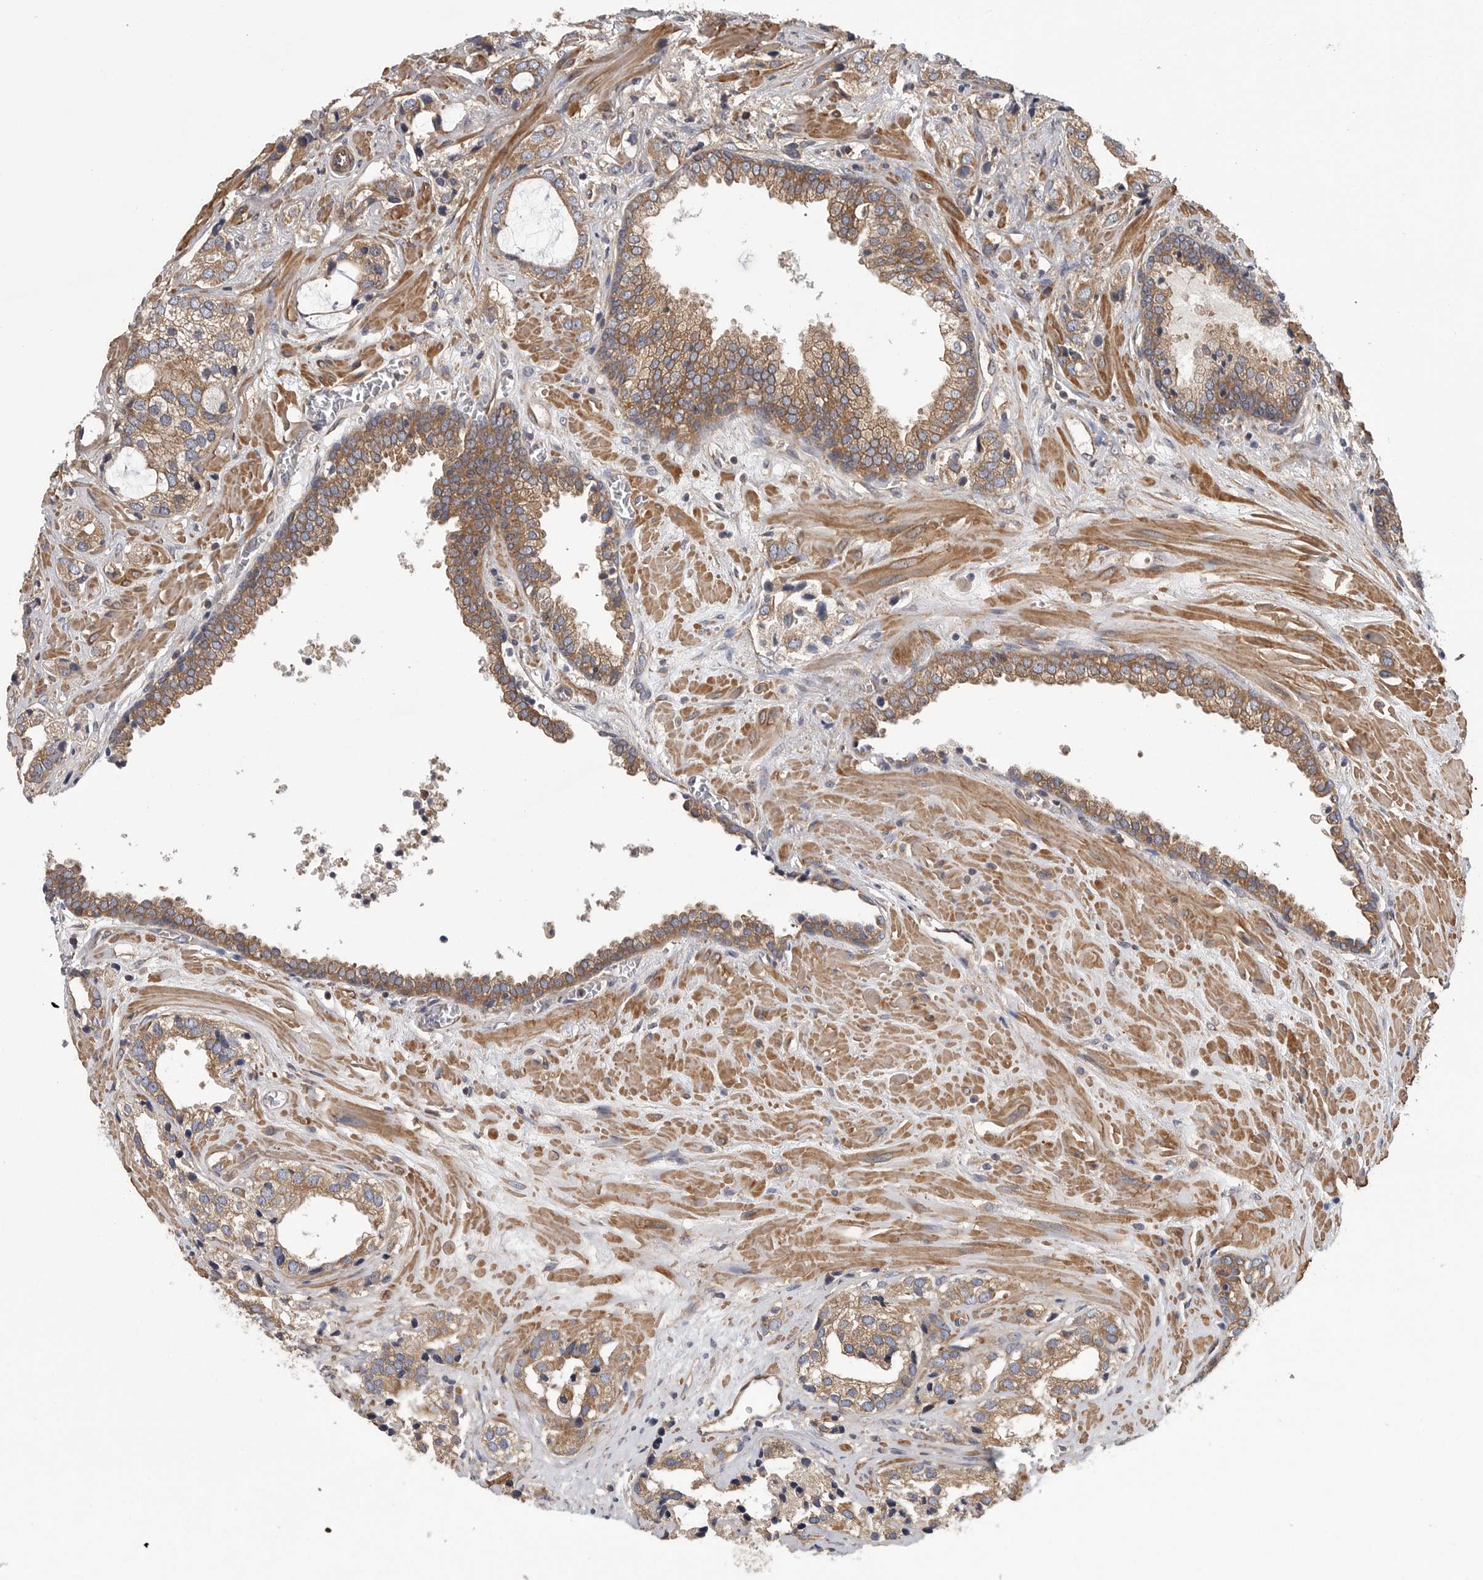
{"staining": {"intensity": "moderate", "quantity": ">75%", "location": "cytoplasmic/membranous"}, "tissue": "prostate cancer", "cell_type": "Tumor cells", "image_type": "cancer", "snomed": [{"axis": "morphology", "description": "Adenocarcinoma, High grade"}, {"axis": "topography", "description": "Prostate"}], "caption": "Prostate cancer tissue exhibits moderate cytoplasmic/membranous expression in approximately >75% of tumor cells, visualized by immunohistochemistry.", "gene": "OXR1", "patient": {"sex": "male", "age": 66}}